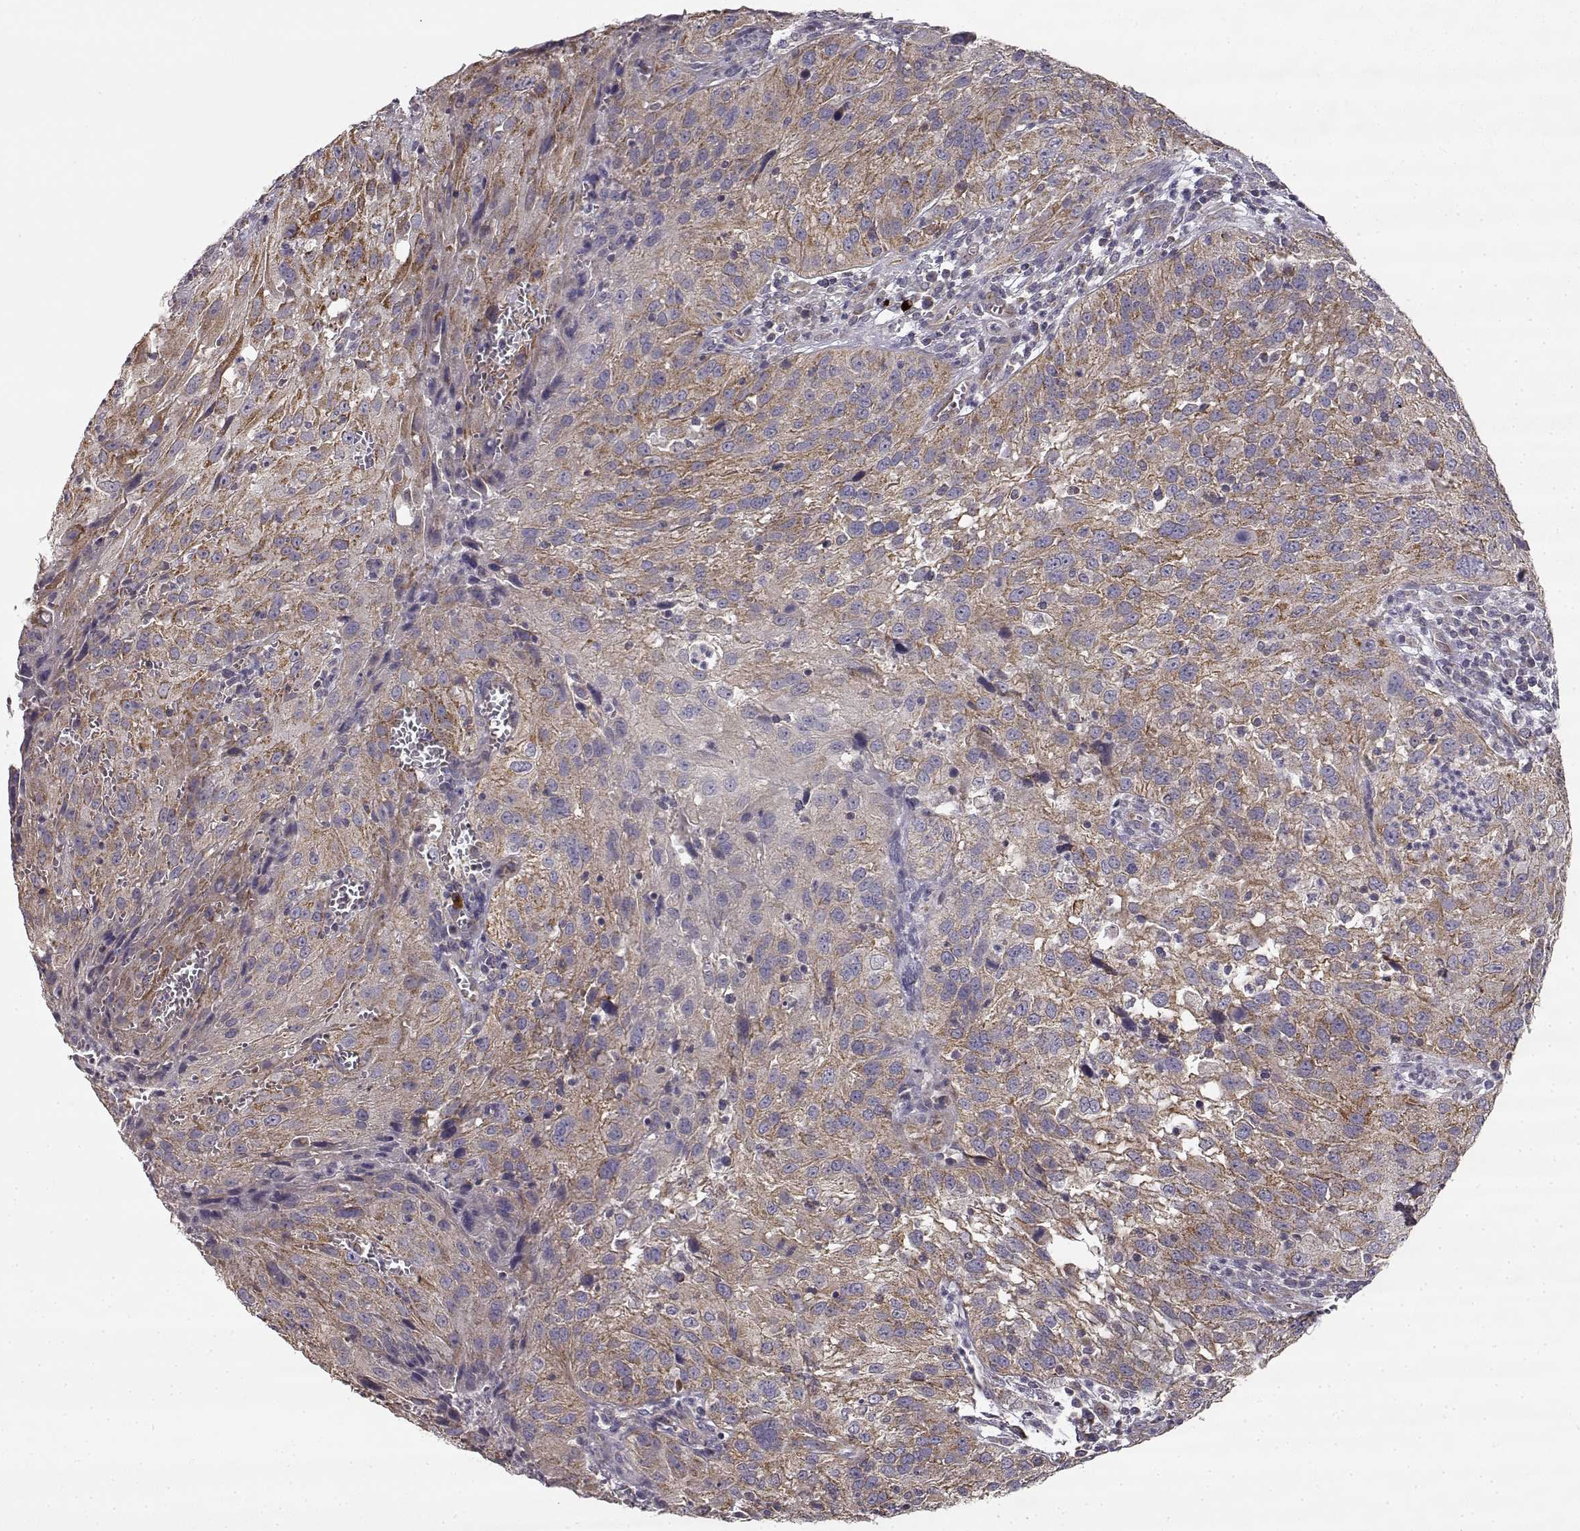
{"staining": {"intensity": "moderate", "quantity": ">75%", "location": "cytoplasmic/membranous"}, "tissue": "cervical cancer", "cell_type": "Tumor cells", "image_type": "cancer", "snomed": [{"axis": "morphology", "description": "Squamous cell carcinoma, NOS"}, {"axis": "topography", "description": "Cervix"}], "caption": "IHC of human cervical cancer exhibits medium levels of moderate cytoplasmic/membranous staining in approximately >75% of tumor cells. Immunohistochemistry (ihc) stains the protein of interest in brown and the nuclei are stained blue.", "gene": "ERBB3", "patient": {"sex": "female", "age": 32}}